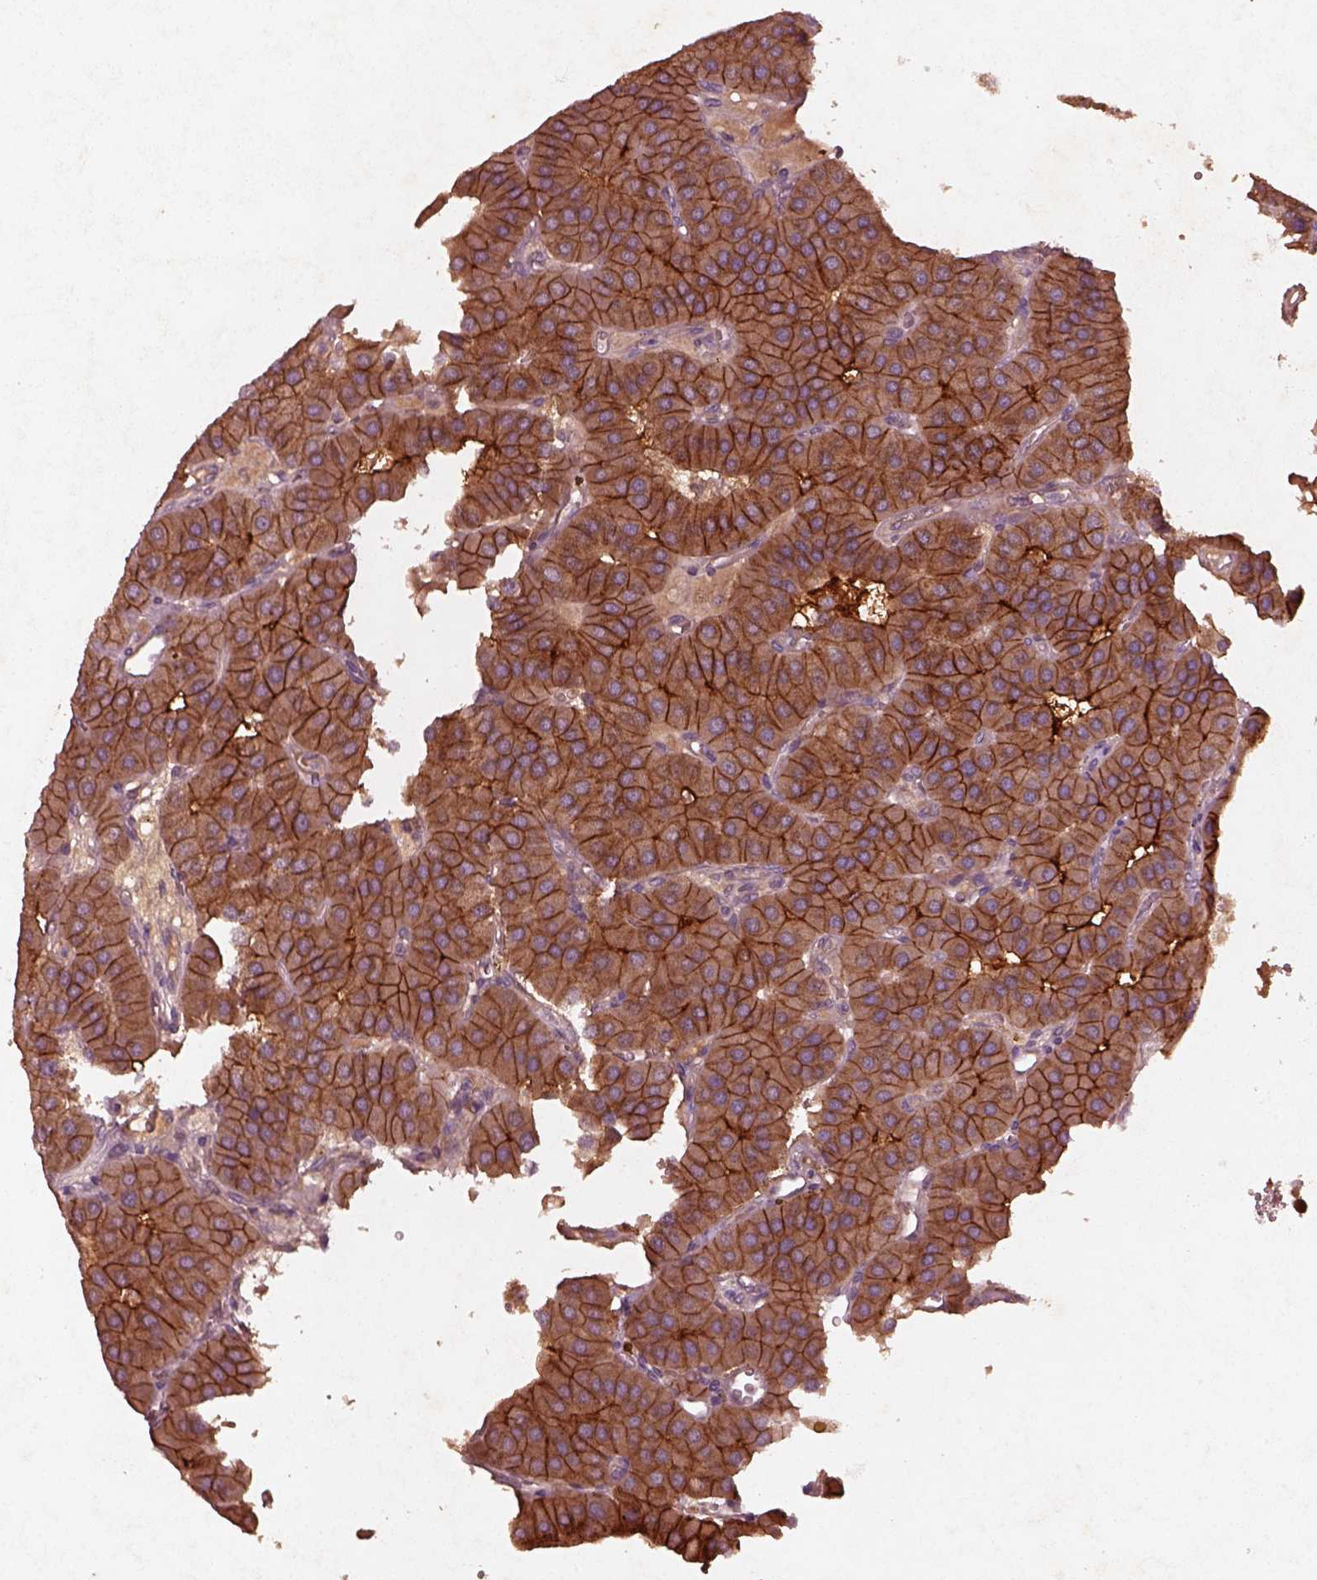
{"staining": {"intensity": "strong", "quantity": ">75%", "location": "cytoplasmic/membranous"}, "tissue": "parathyroid gland", "cell_type": "Glandular cells", "image_type": "normal", "snomed": [{"axis": "morphology", "description": "Normal tissue, NOS"}, {"axis": "morphology", "description": "Adenoma, NOS"}, {"axis": "topography", "description": "Parathyroid gland"}], "caption": "Strong cytoplasmic/membranous positivity is identified in approximately >75% of glandular cells in normal parathyroid gland. (Brightfield microscopy of DAB IHC at high magnification).", "gene": "FAM234A", "patient": {"sex": "female", "age": 86}}